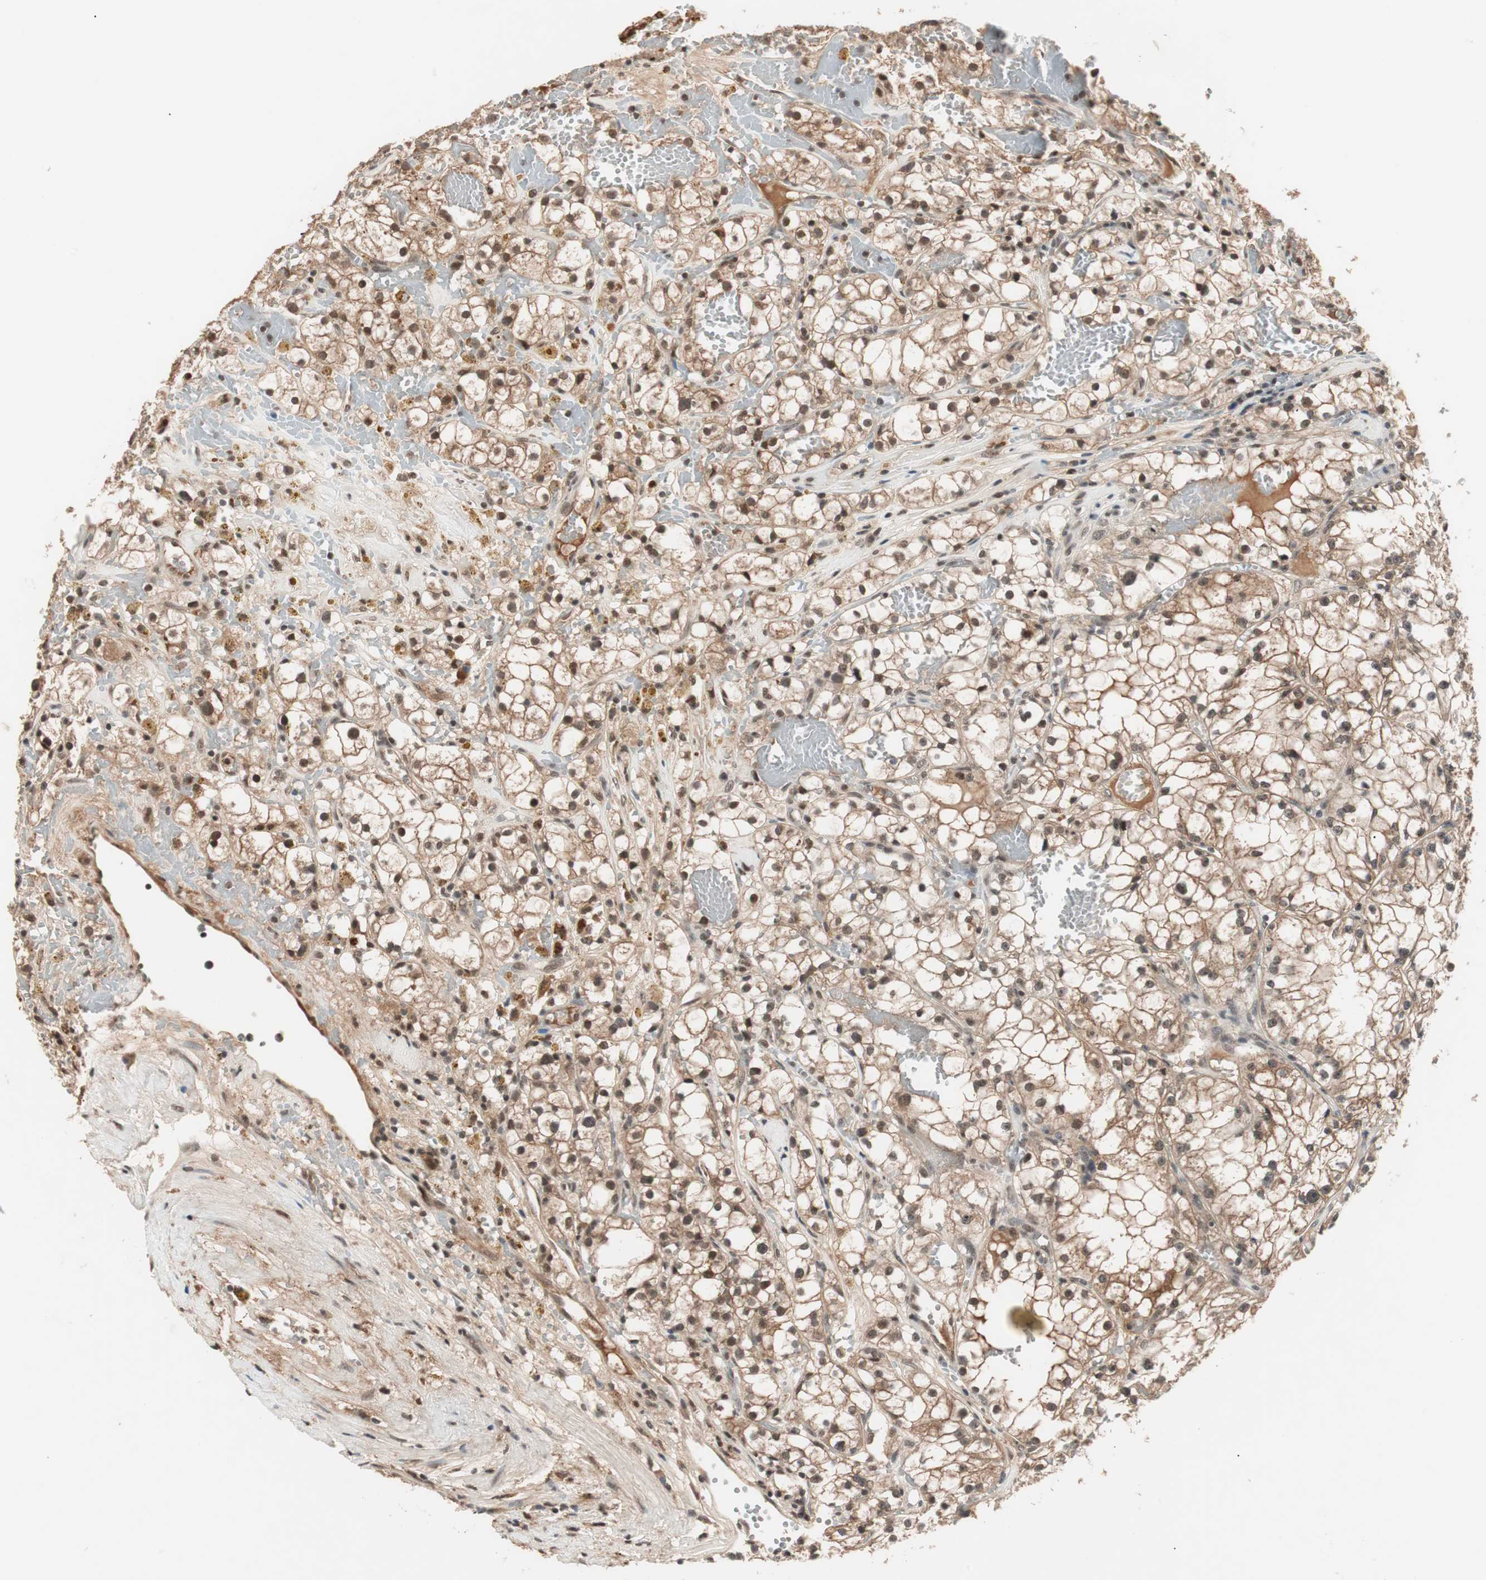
{"staining": {"intensity": "moderate", "quantity": "25%-75%", "location": "cytoplasmic/membranous,nuclear"}, "tissue": "renal cancer", "cell_type": "Tumor cells", "image_type": "cancer", "snomed": [{"axis": "morphology", "description": "Adenocarcinoma, NOS"}, {"axis": "topography", "description": "Kidney"}], "caption": "This is a photomicrograph of immunohistochemistry staining of adenocarcinoma (renal), which shows moderate expression in the cytoplasmic/membranous and nuclear of tumor cells.", "gene": "NFRKB", "patient": {"sex": "male", "age": 56}}